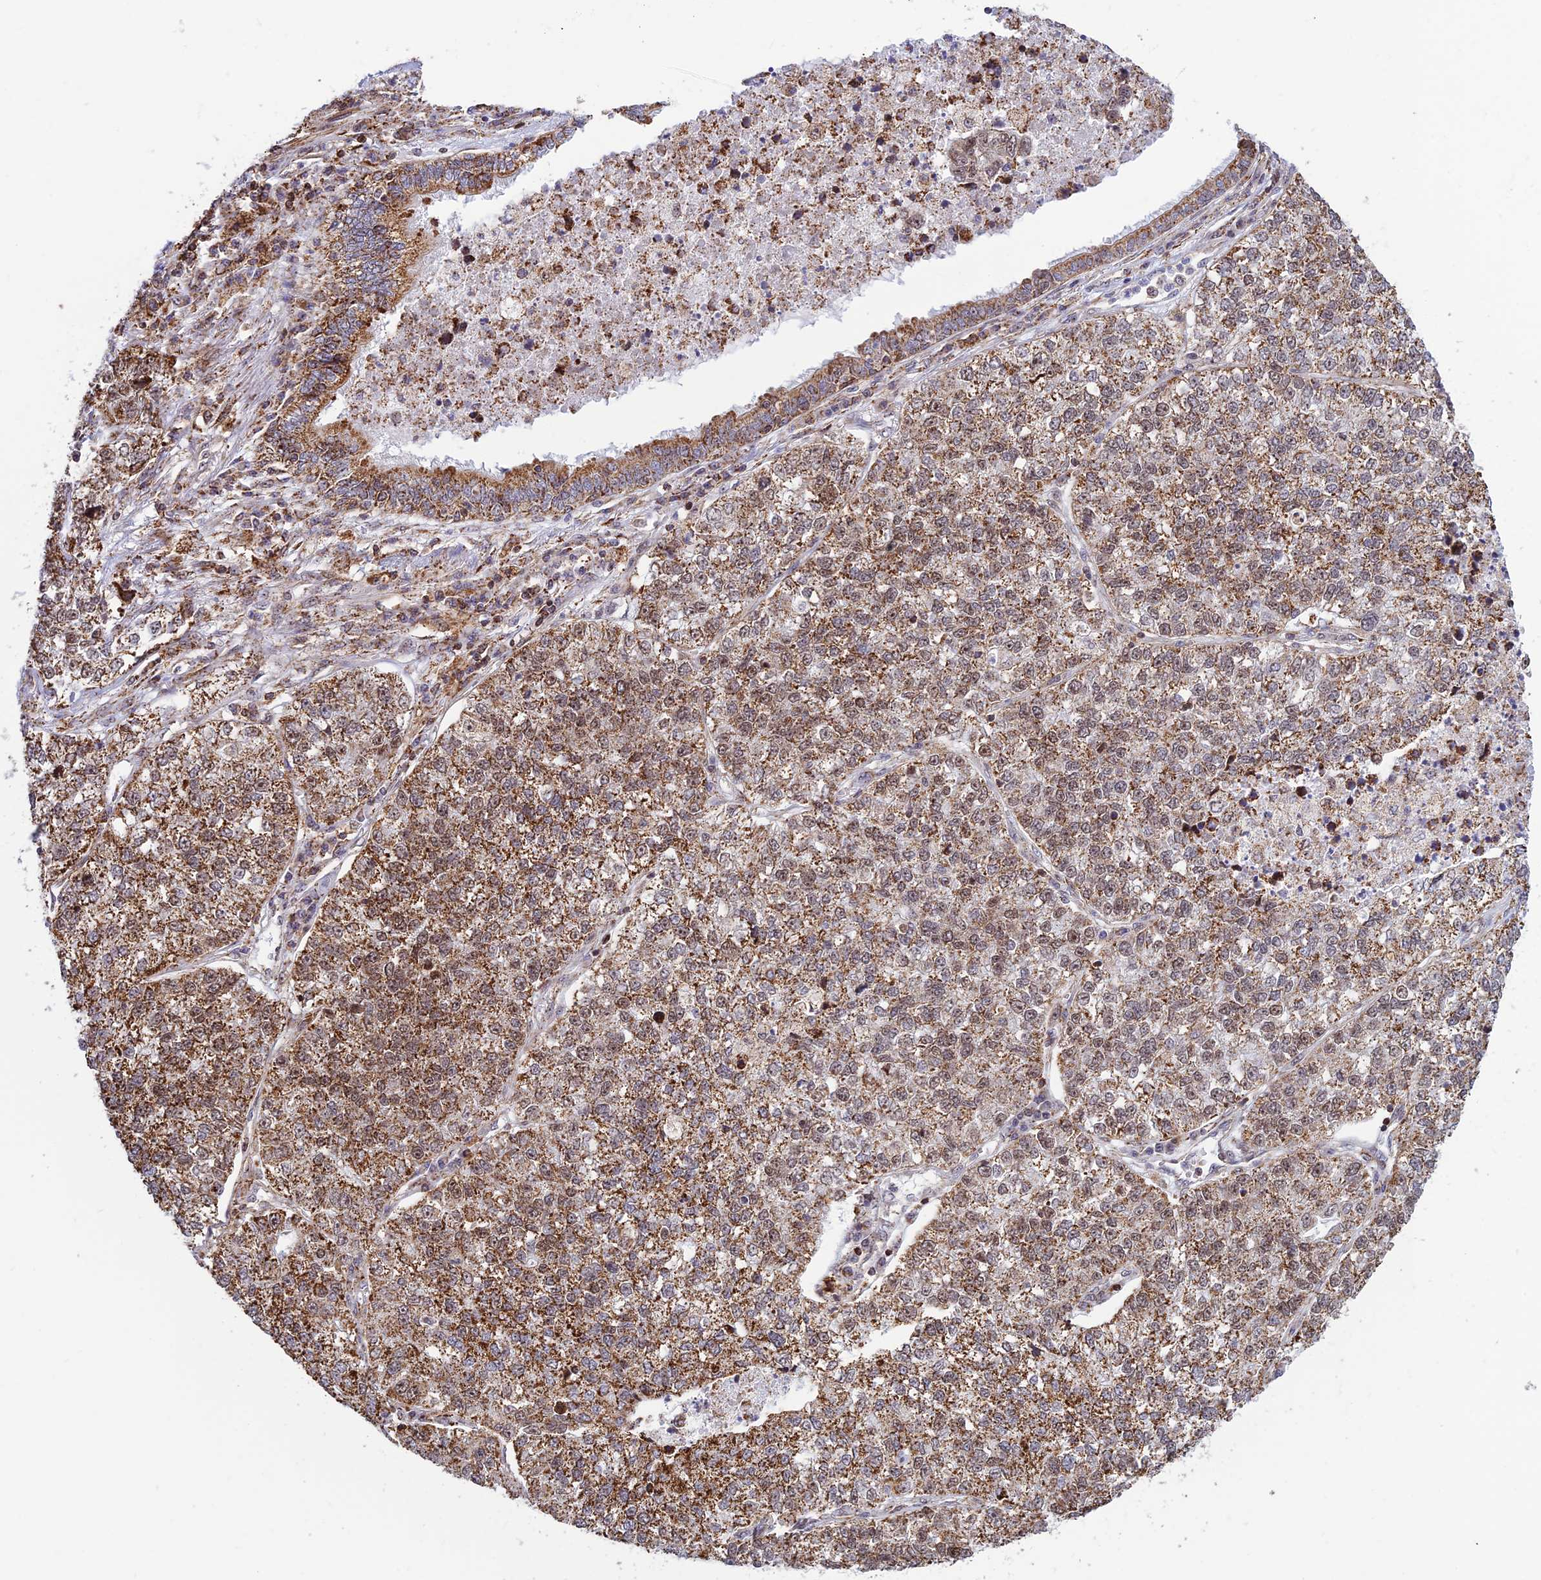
{"staining": {"intensity": "moderate", "quantity": ">75%", "location": "cytoplasmic/membranous"}, "tissue": "lung cancer", "cell_type": "Tumor cells", "image_type": "cancer", "snomed": [{"axis": "morphology", "description": "Adenocarcinoma, NOS"}, {"axis": "topography", "description": "Lung"}], "caption": "Tumor cells display medium levels of moderate cytoplasmic/membranous staining in approximately >75% of cells in lung cancer.", "gene": "POLR1G", "patient": {"sex": "male", "age": 49}}